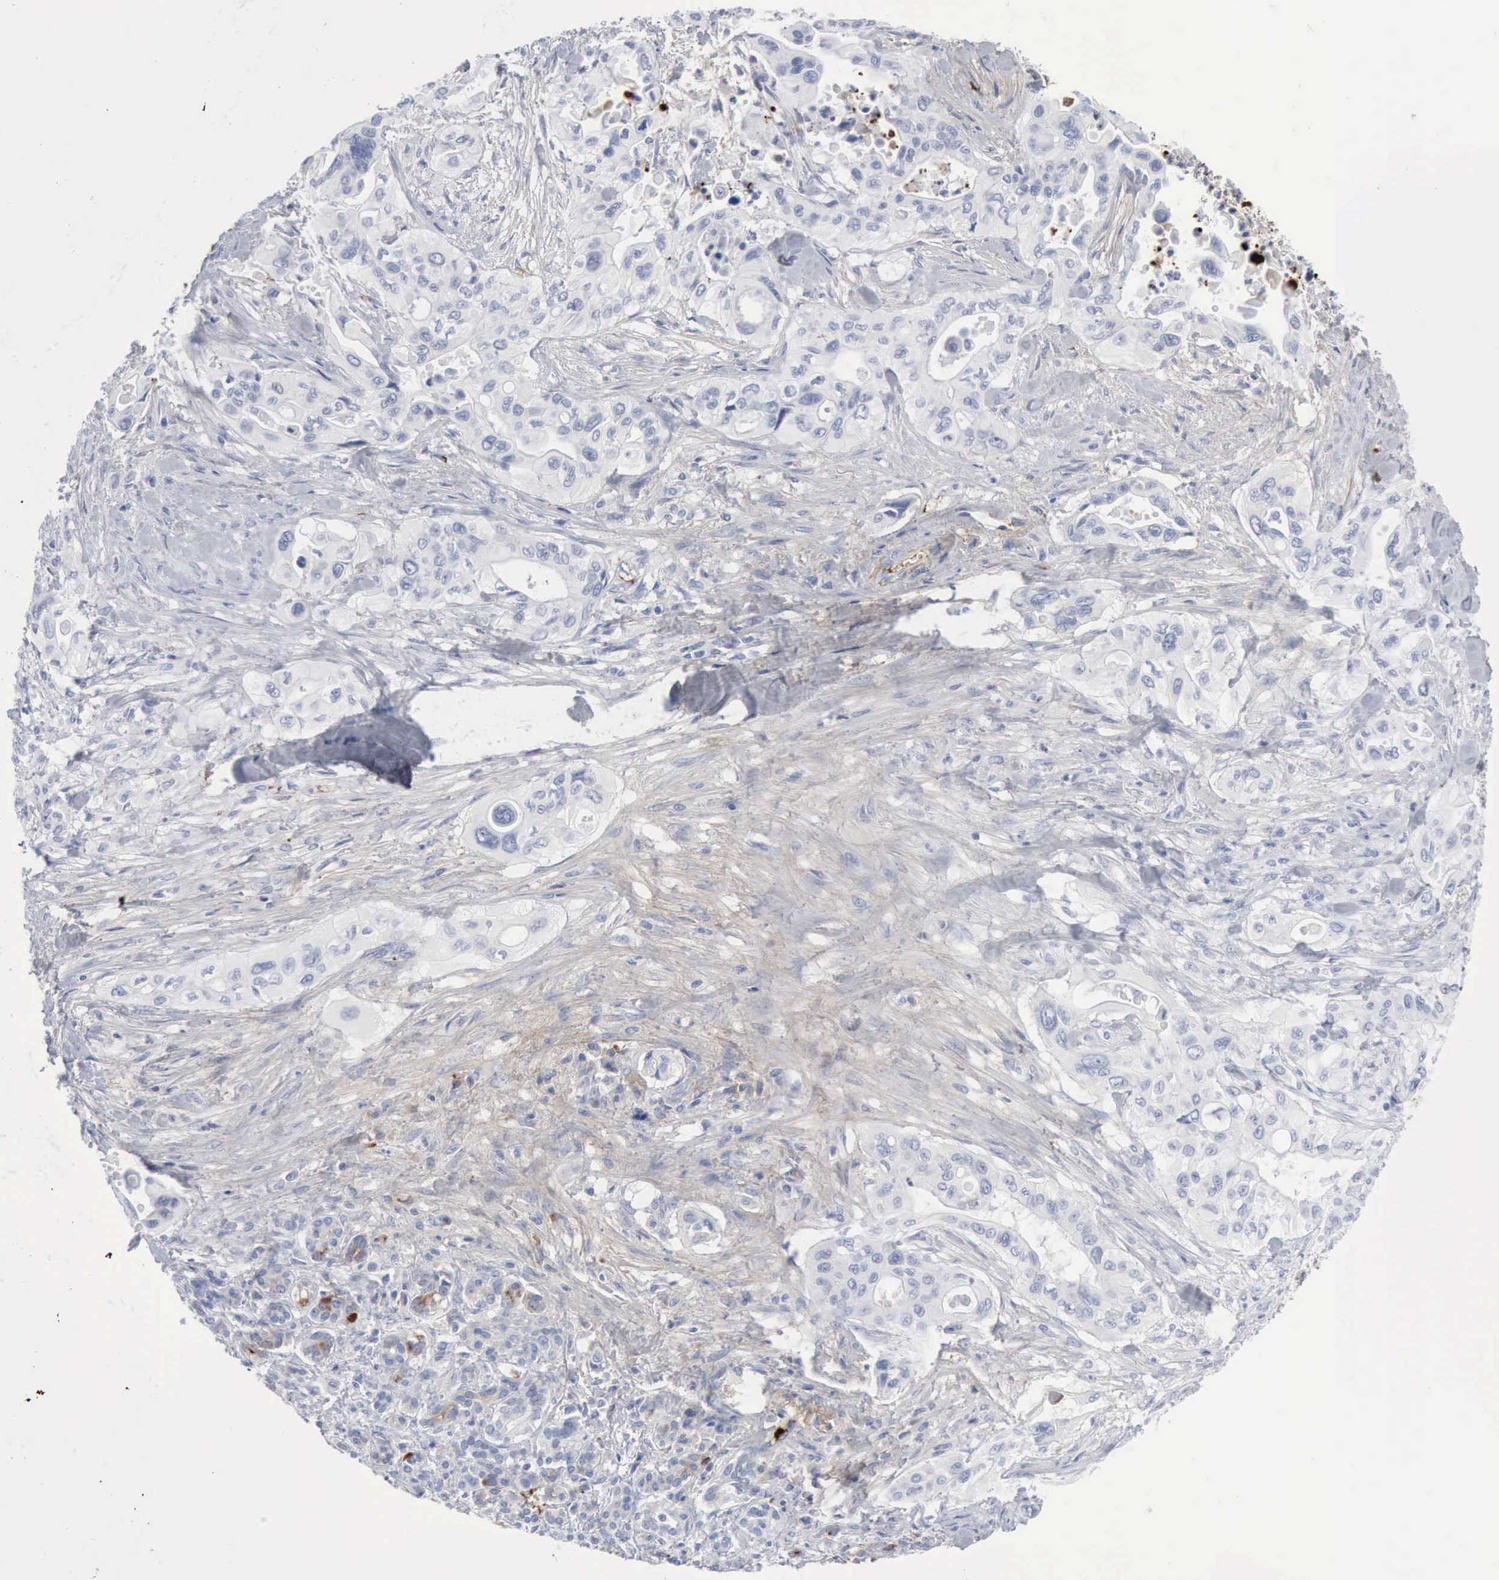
{"staining": {"intensity": "negative", "quantity": "none", "location": "none"}, "tissue": "pancreatic cancer", "cell_type": "Tumor cells", "image_type": "cancer", "snomed": [{"axis": "morphology", "description": "Adenocarcinoma, NOS"}, {"axis": "topography", "description": "Pancreas"}], "caption": "A high-resolution micrograph shows immunohistochemistry staining of pancreatic adenocarcinoma, which displays no significant positivity in tumor cells.", "gene": "C4BPA", "patient": {"sex": "male", "age": 77}}